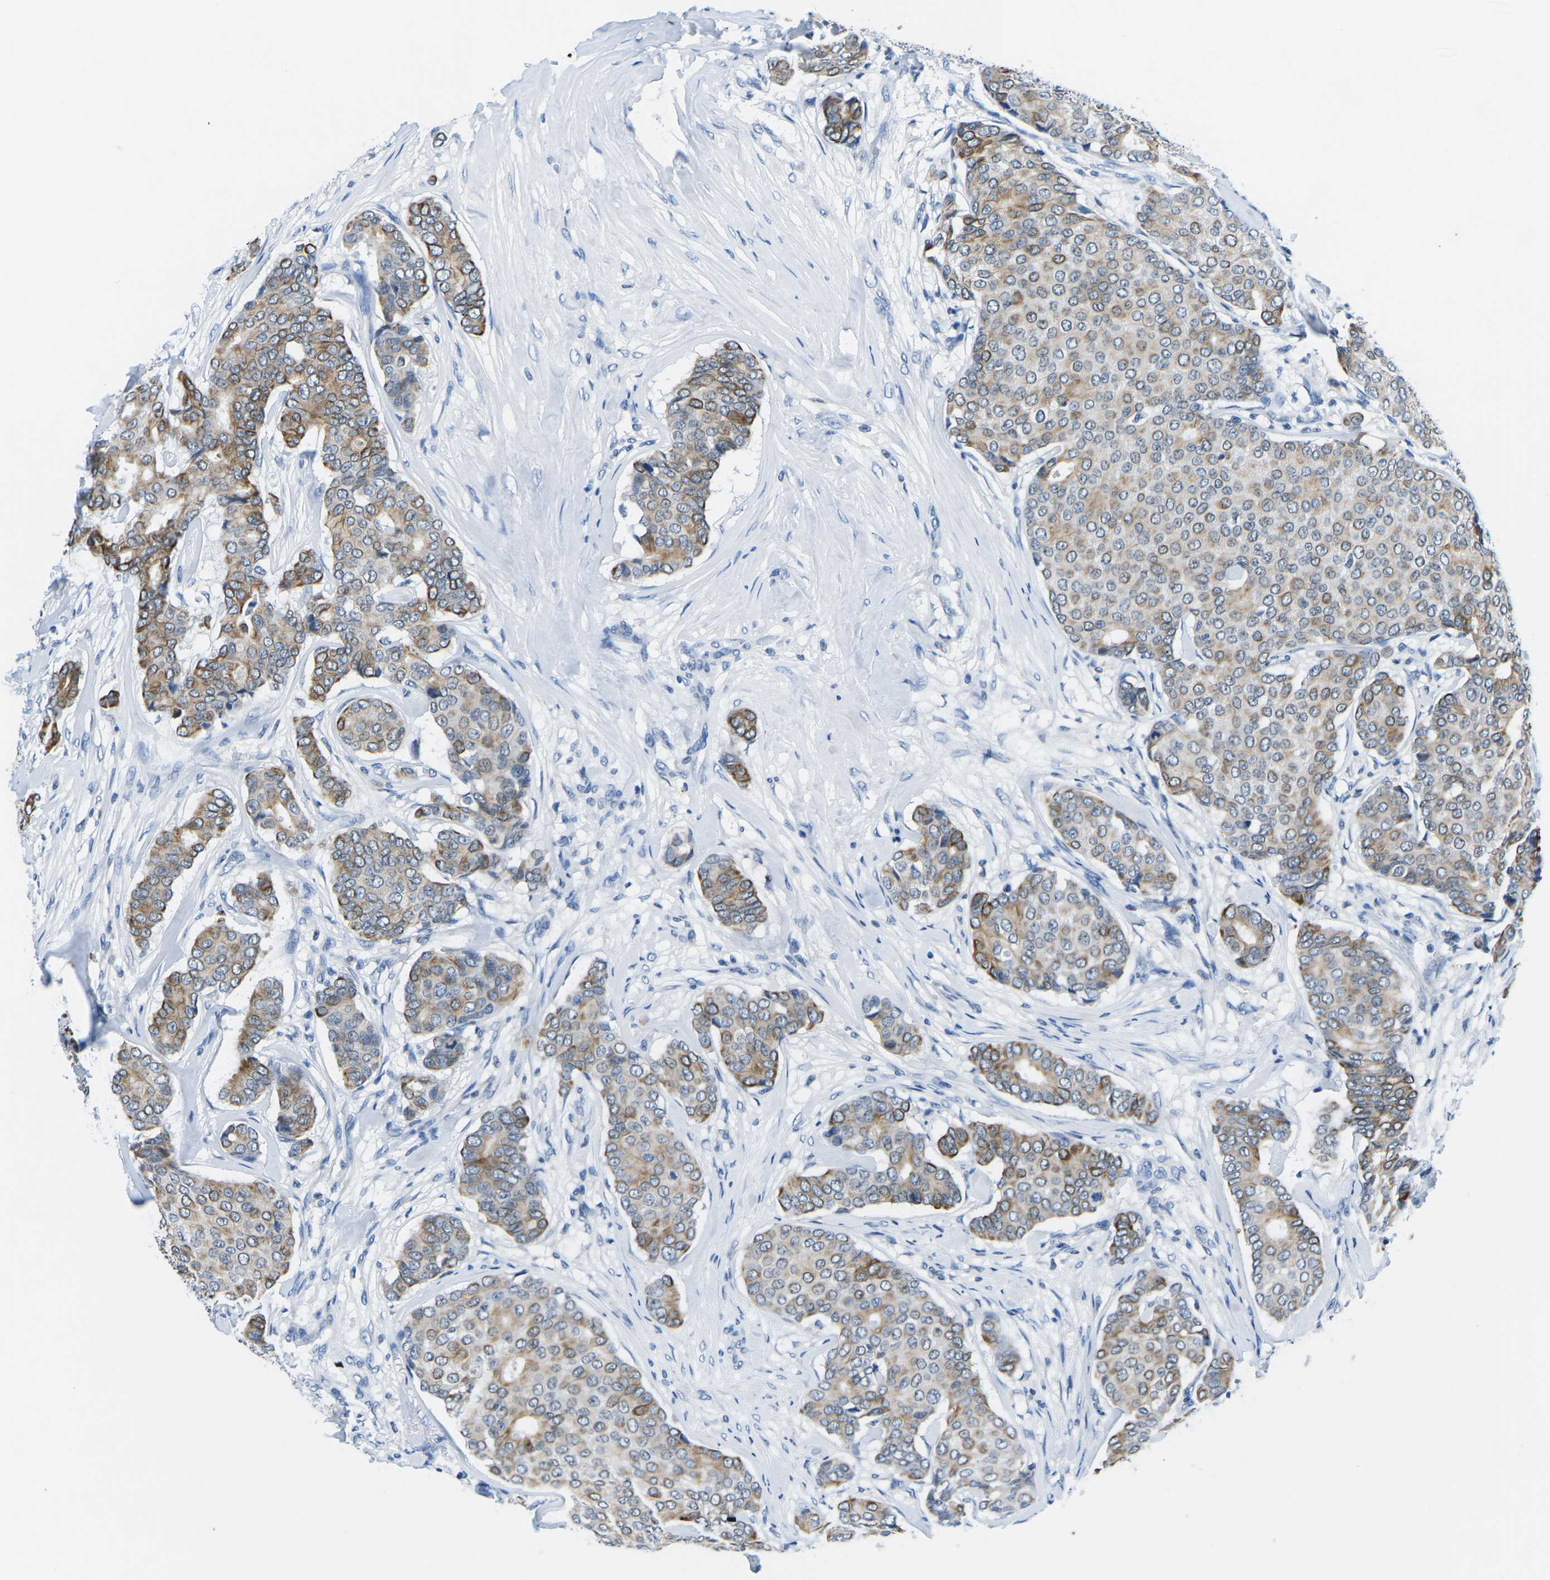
{"staining": {"intensity": "weak", "quantity": "25%-75%", "location": "cytoplasmic/membranous"}, "tissue": "breast cancer", "cell_type": "Tumor cells", "image_type": "cancer", "snomed": [{"axis": "morphology", "description": "Duct carcinoma"}, {"axis": "topography", "description": "Breast"}], "caption": "Weak cytoplasmic/membranous positivity for a protein is identified in about 25%-75% of tumor cells of breast infiltrating ductal carcinoma using immunohistochemistry (IHC).", "gene": "TM6SF1", "patient": {"sex": "female", "age": 75}}